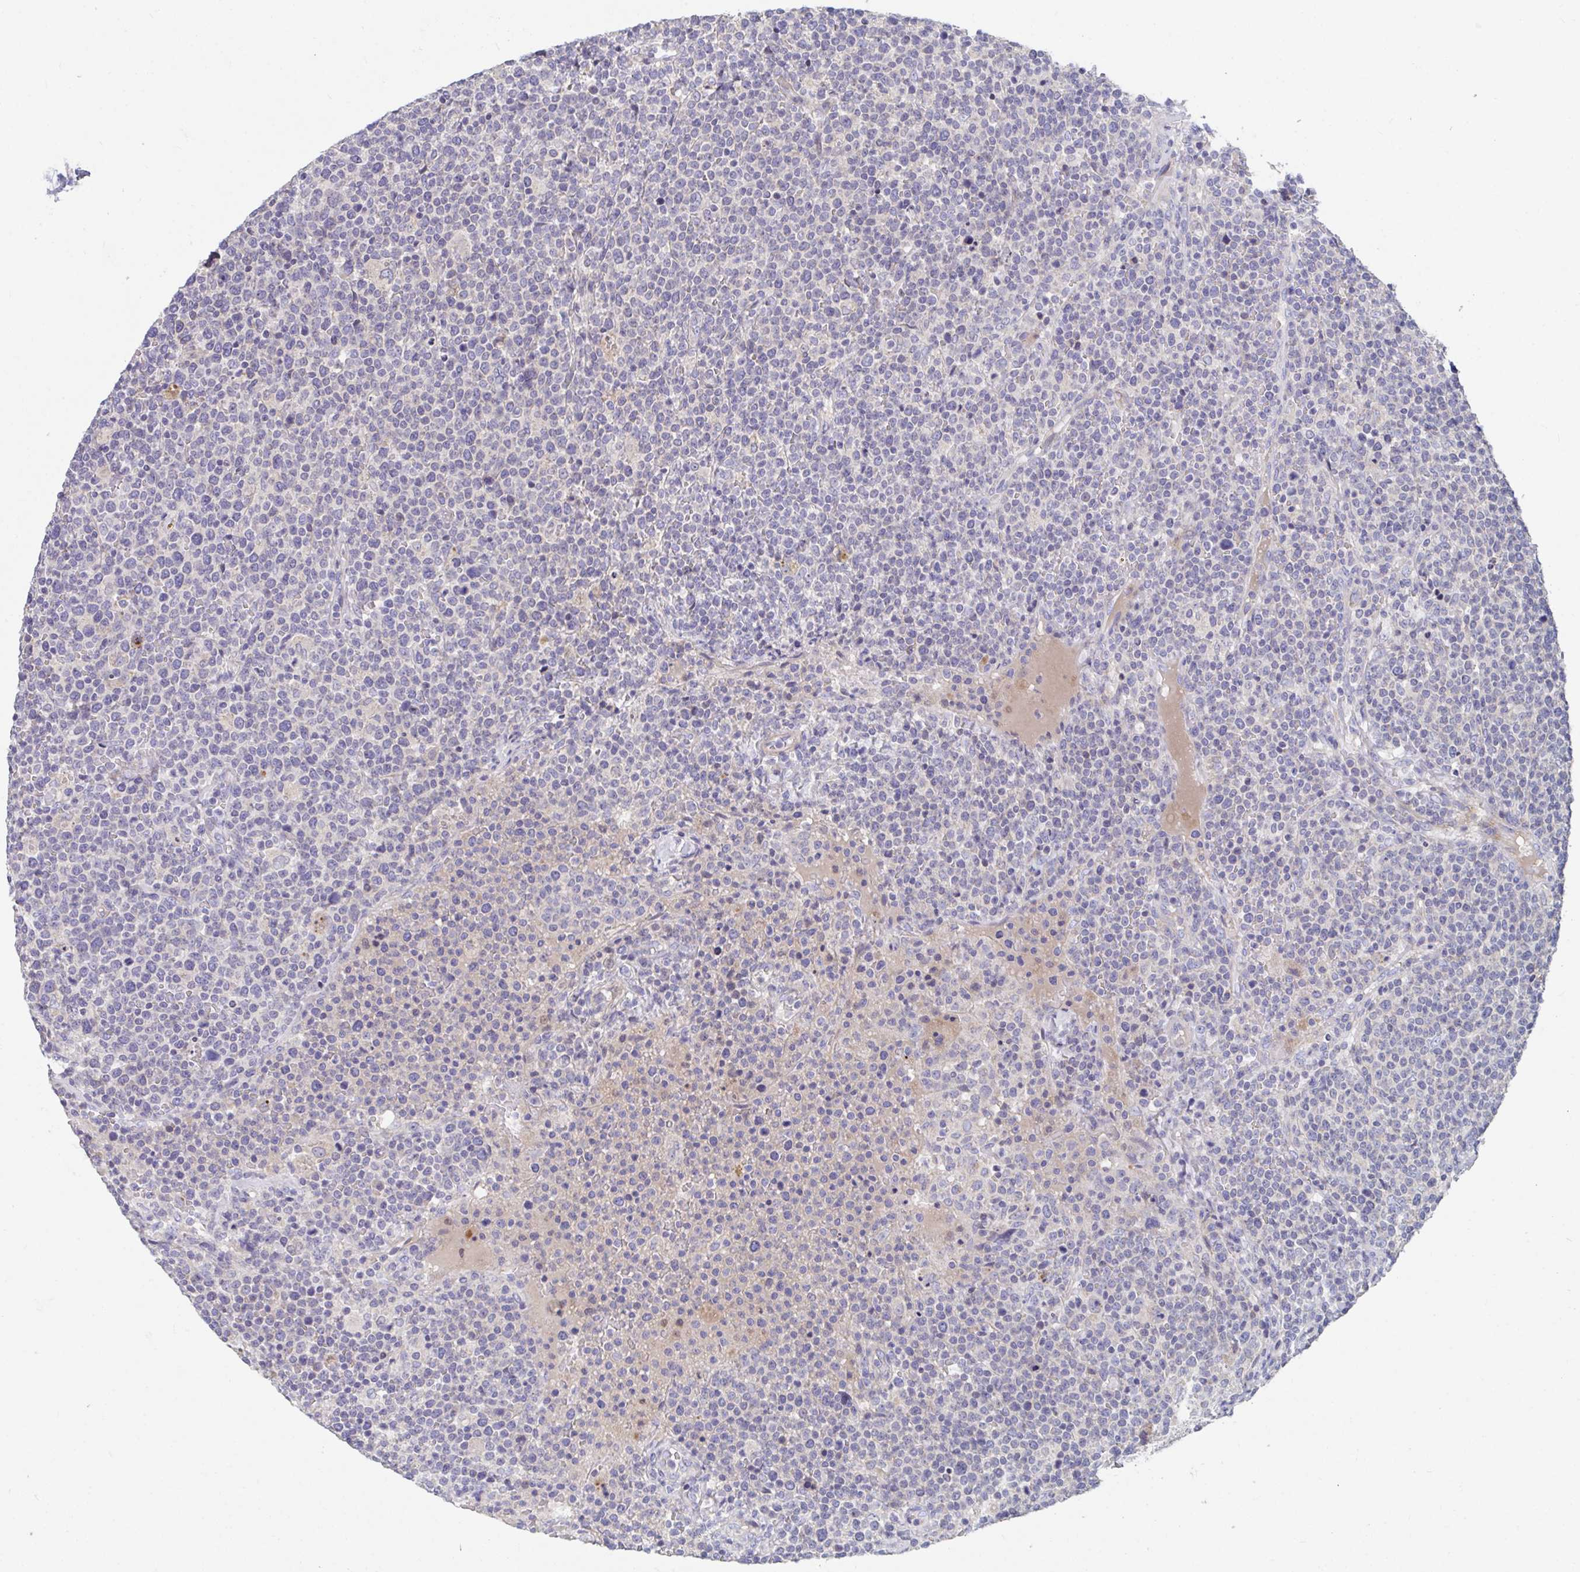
{"staining": {"intensity": "negative", "quantity": "none", "location": "none"}, "tissue": "lymphoma", "cell_type": "Tumor cells", "image_type": "cancer", "snomed": [{"axis": "morphology", "description": "Malignant lymphoma, non-Hodgkin's type, High grade"}, {"axis": "topography", "description": "Lymph node"}], "caption": "DAB (3,3'-diaminobenzidine) immunohistochemical staining of human malignant lymphoma, non-Hodgkin's type (high-grade) shows no significant positivity in tumor cells.", "gene": "ZNF561", "patient": {"sex": "male", "age": 61}}